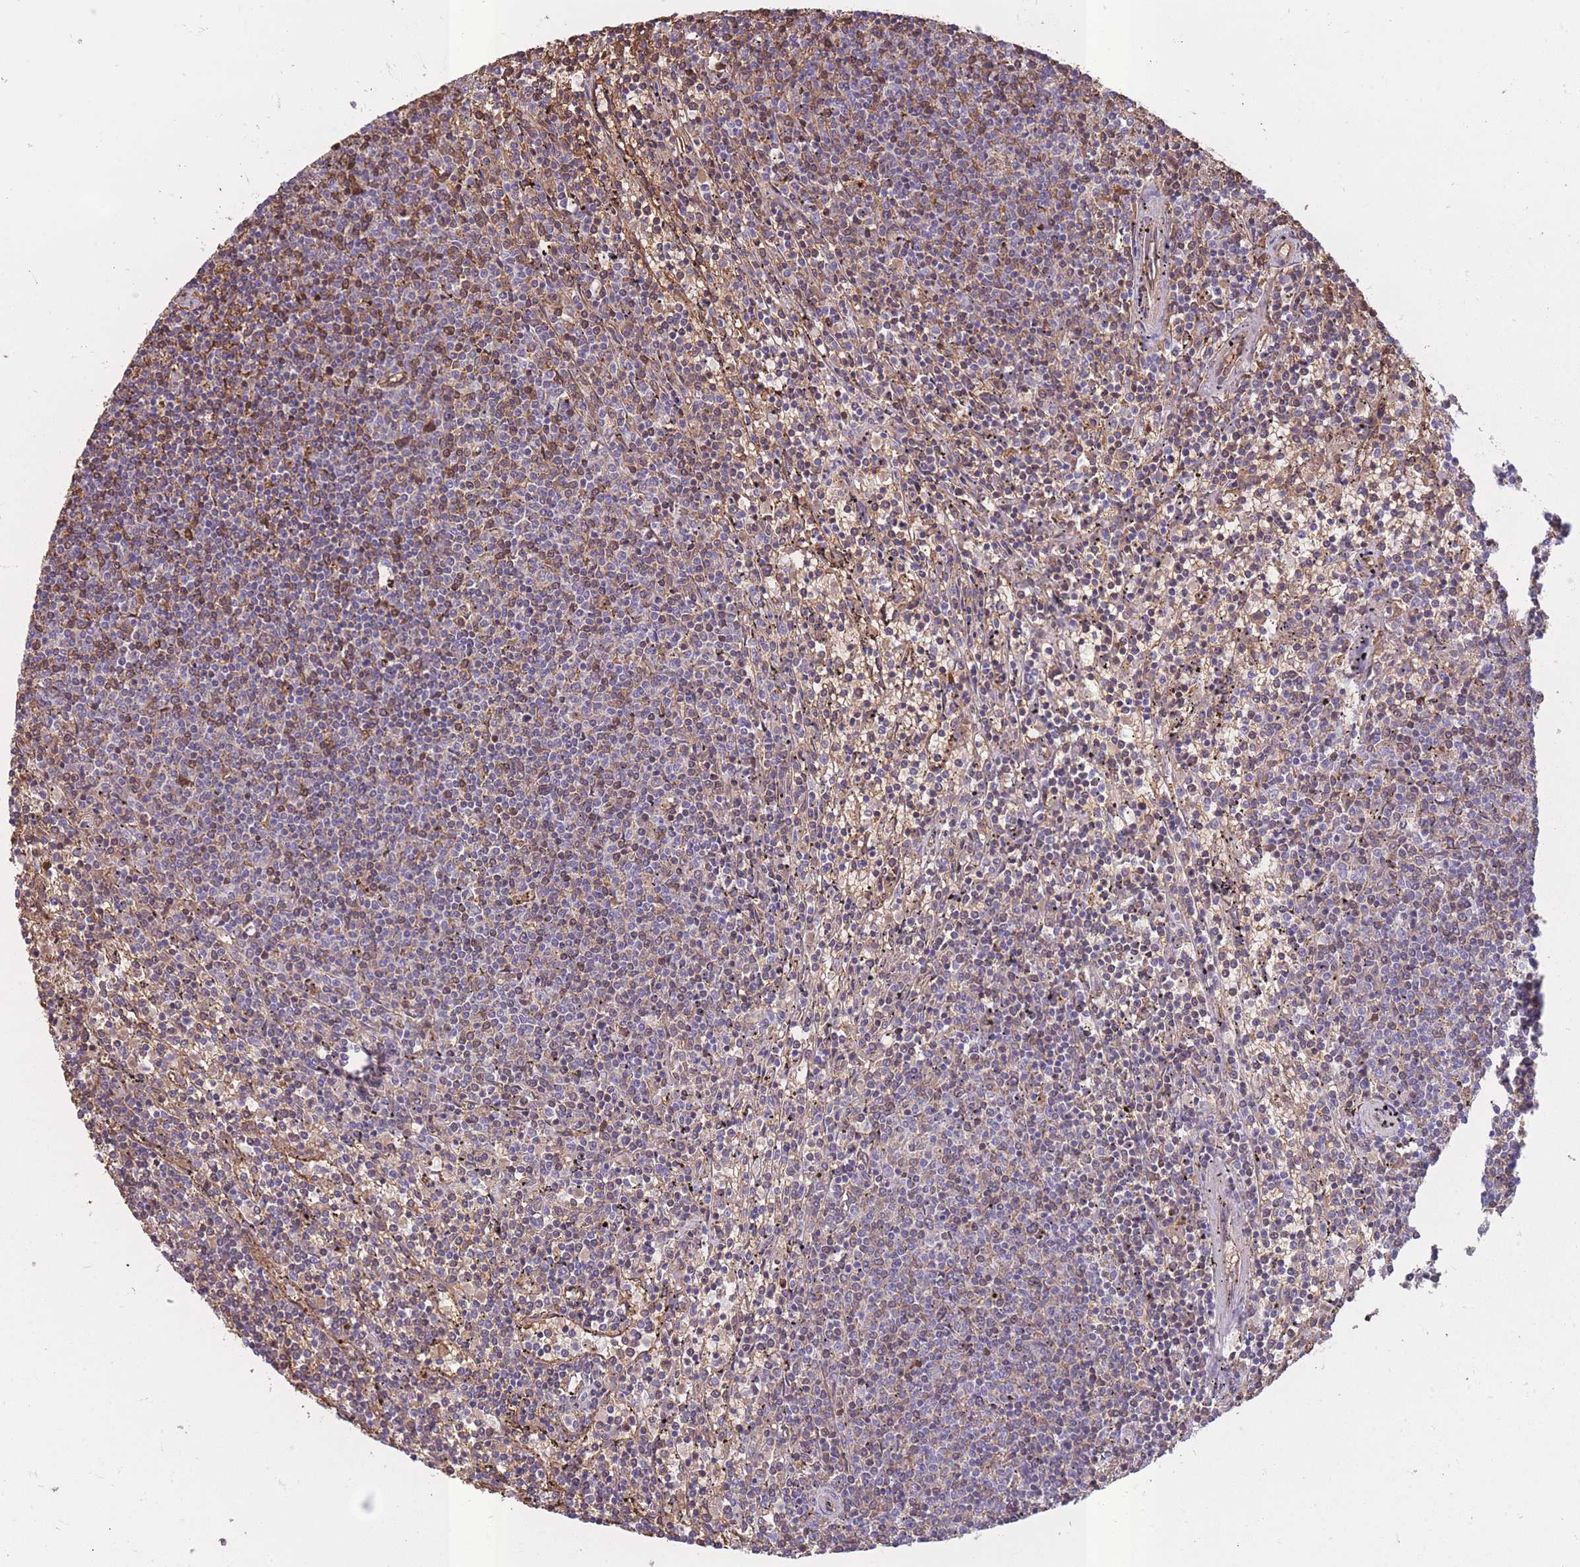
{"staining": {"intensity": "weak", "quantity": "<25%", "location": "cytoplasmic/membranous"}, "tissue": "lymphoma", "cell_type": "Tumor cells", "image_type": "cancer", "snomed": [{"axis": "morphology", "description": "Malignant lymphoma, non-Hodgkin's type, Low grade"}, {"axis": "topography", "description": "Spleen"}], "caption": "Lymphoma was stained to show a protein in brown. There is no significant staining in tumor cells.", "gene": "KAT2A", "patient": {"sex": "female", "age": 50}}